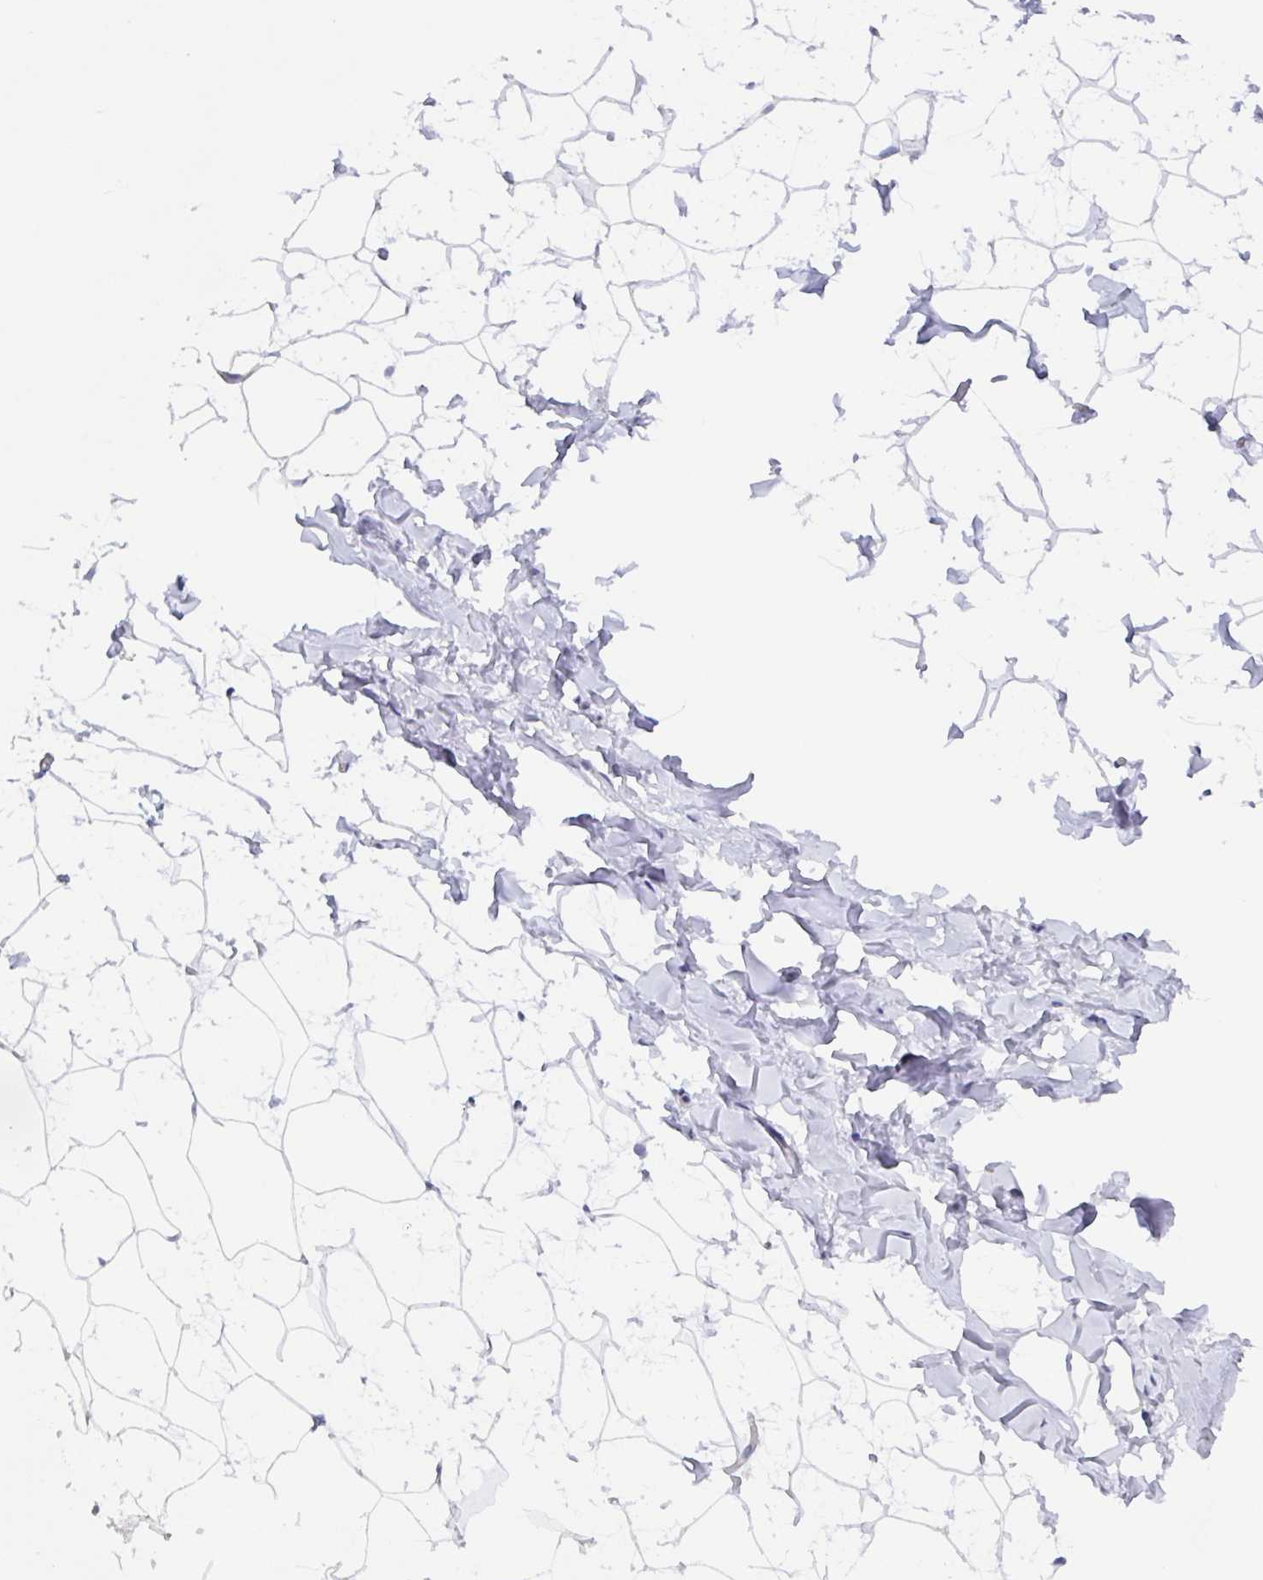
{"staining": {"intensity": "negative", "quantity": "none", "location": "none"}, "tissue": "breast", "cell_type": "Adipocytes", "image_type": "normal", "snomed": [{"axis": "morphology", "description": "Normal tissue, NOS"}, {"axis": "topography", "description": "Breast"}], "caption": "DAB immunohistochemical staining of benign breast exhibits no significant staining in adipocytes.", "gene": "TRAM2", "patient": {"sex": "female", "age": 32}}